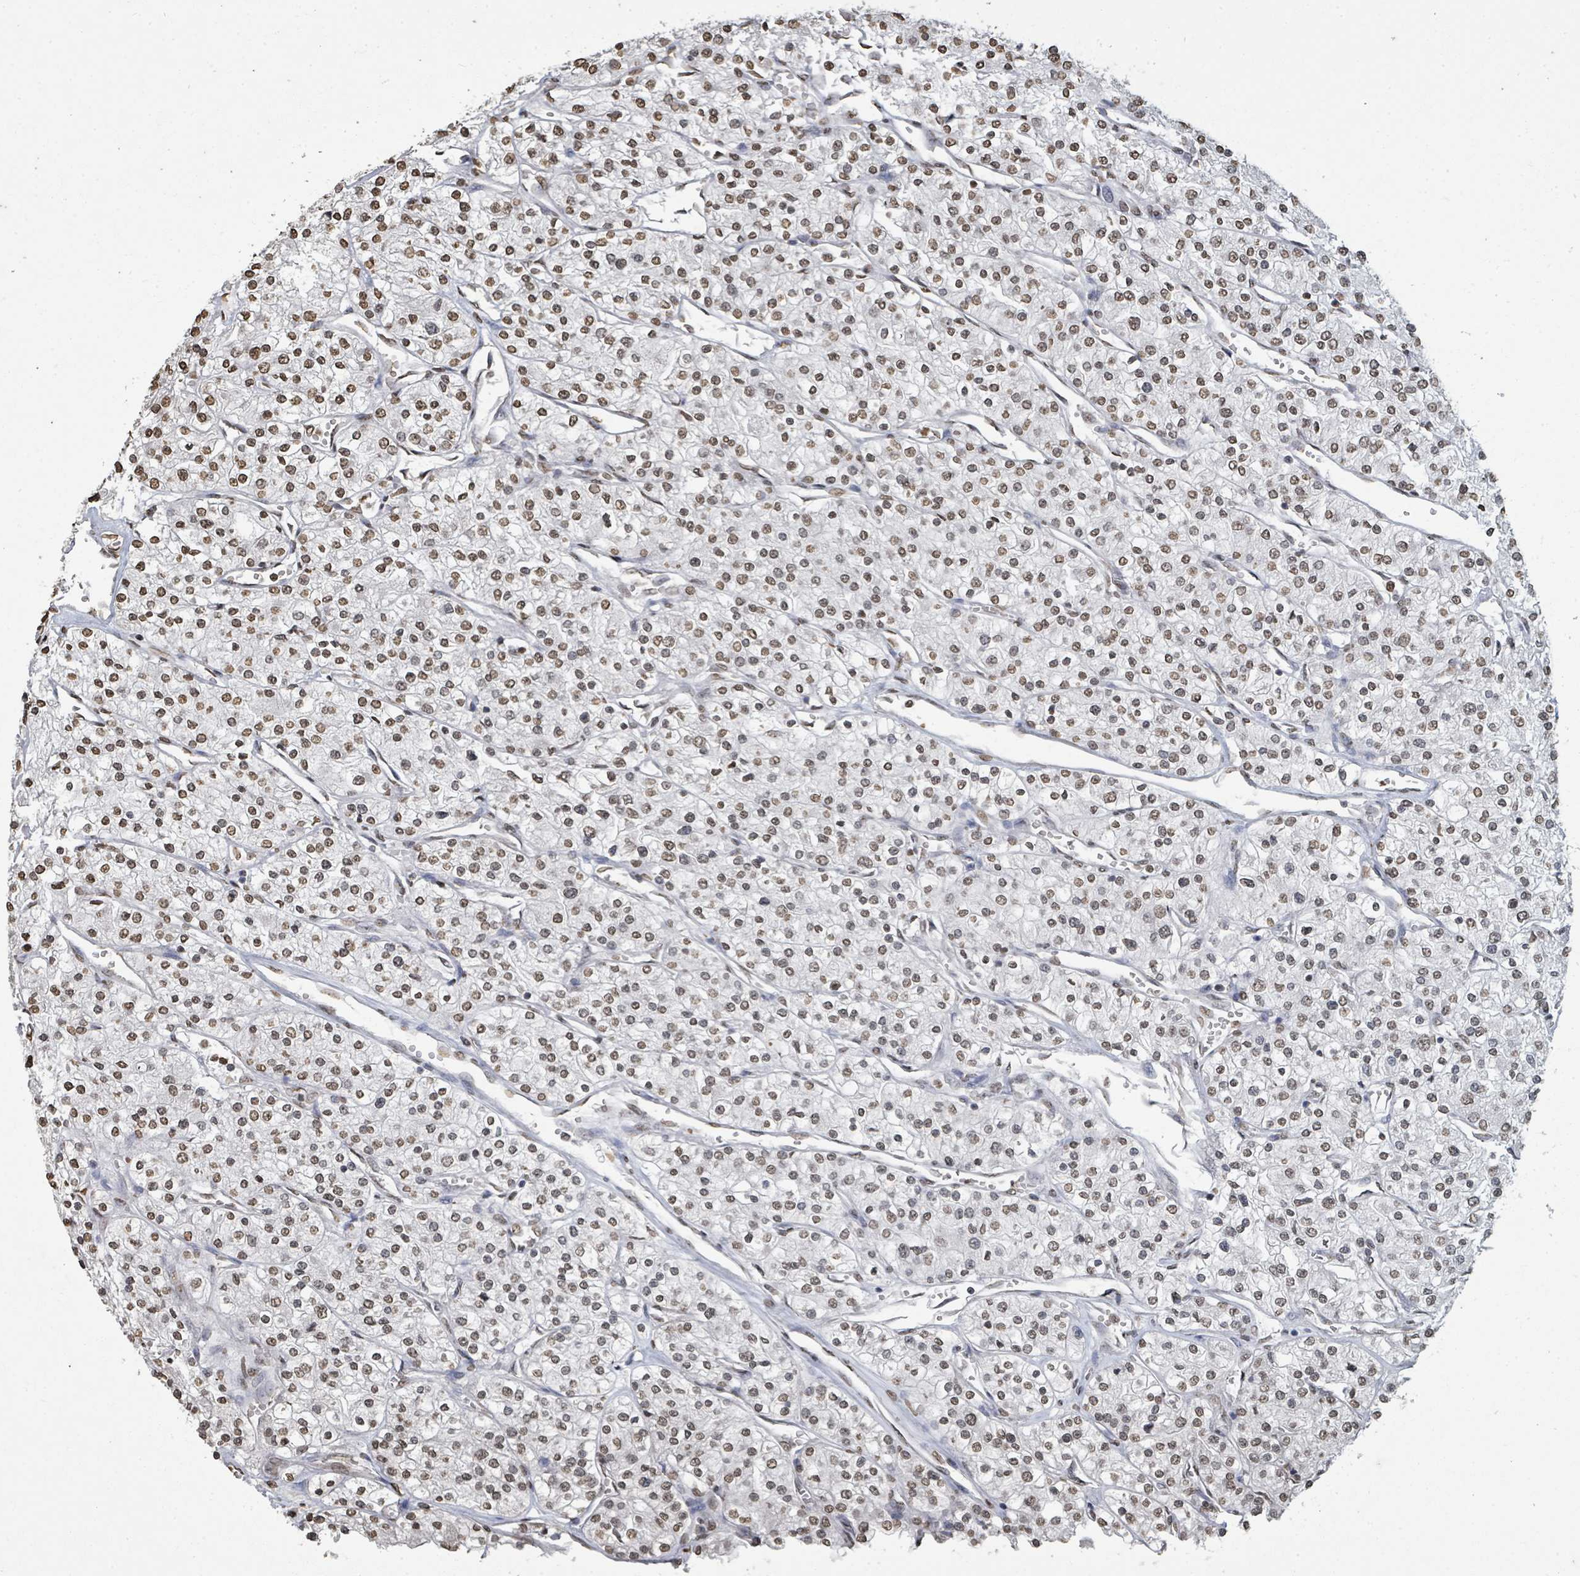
{"staining": {"intensity": "moderate", "quantity": ">75%", "location": "nuclear"}, "tissue": "renal cancer", "cell_type": "Tumor cells", "image_type": "cancer", "snomed": [{"axis": "morphology", "description": "Adenocarcinoma, NOS"}, {"axis": "topography", "description": "Kidney"}], "caption": "This is an image of immunohistochemistry (IHC) staining of renal cancer (adenocarcinoma), which shows moderate staining in the nuclear of tumor cells.", "gene": "MRPS12", "patient": {"sex": "male", "age": 80}}